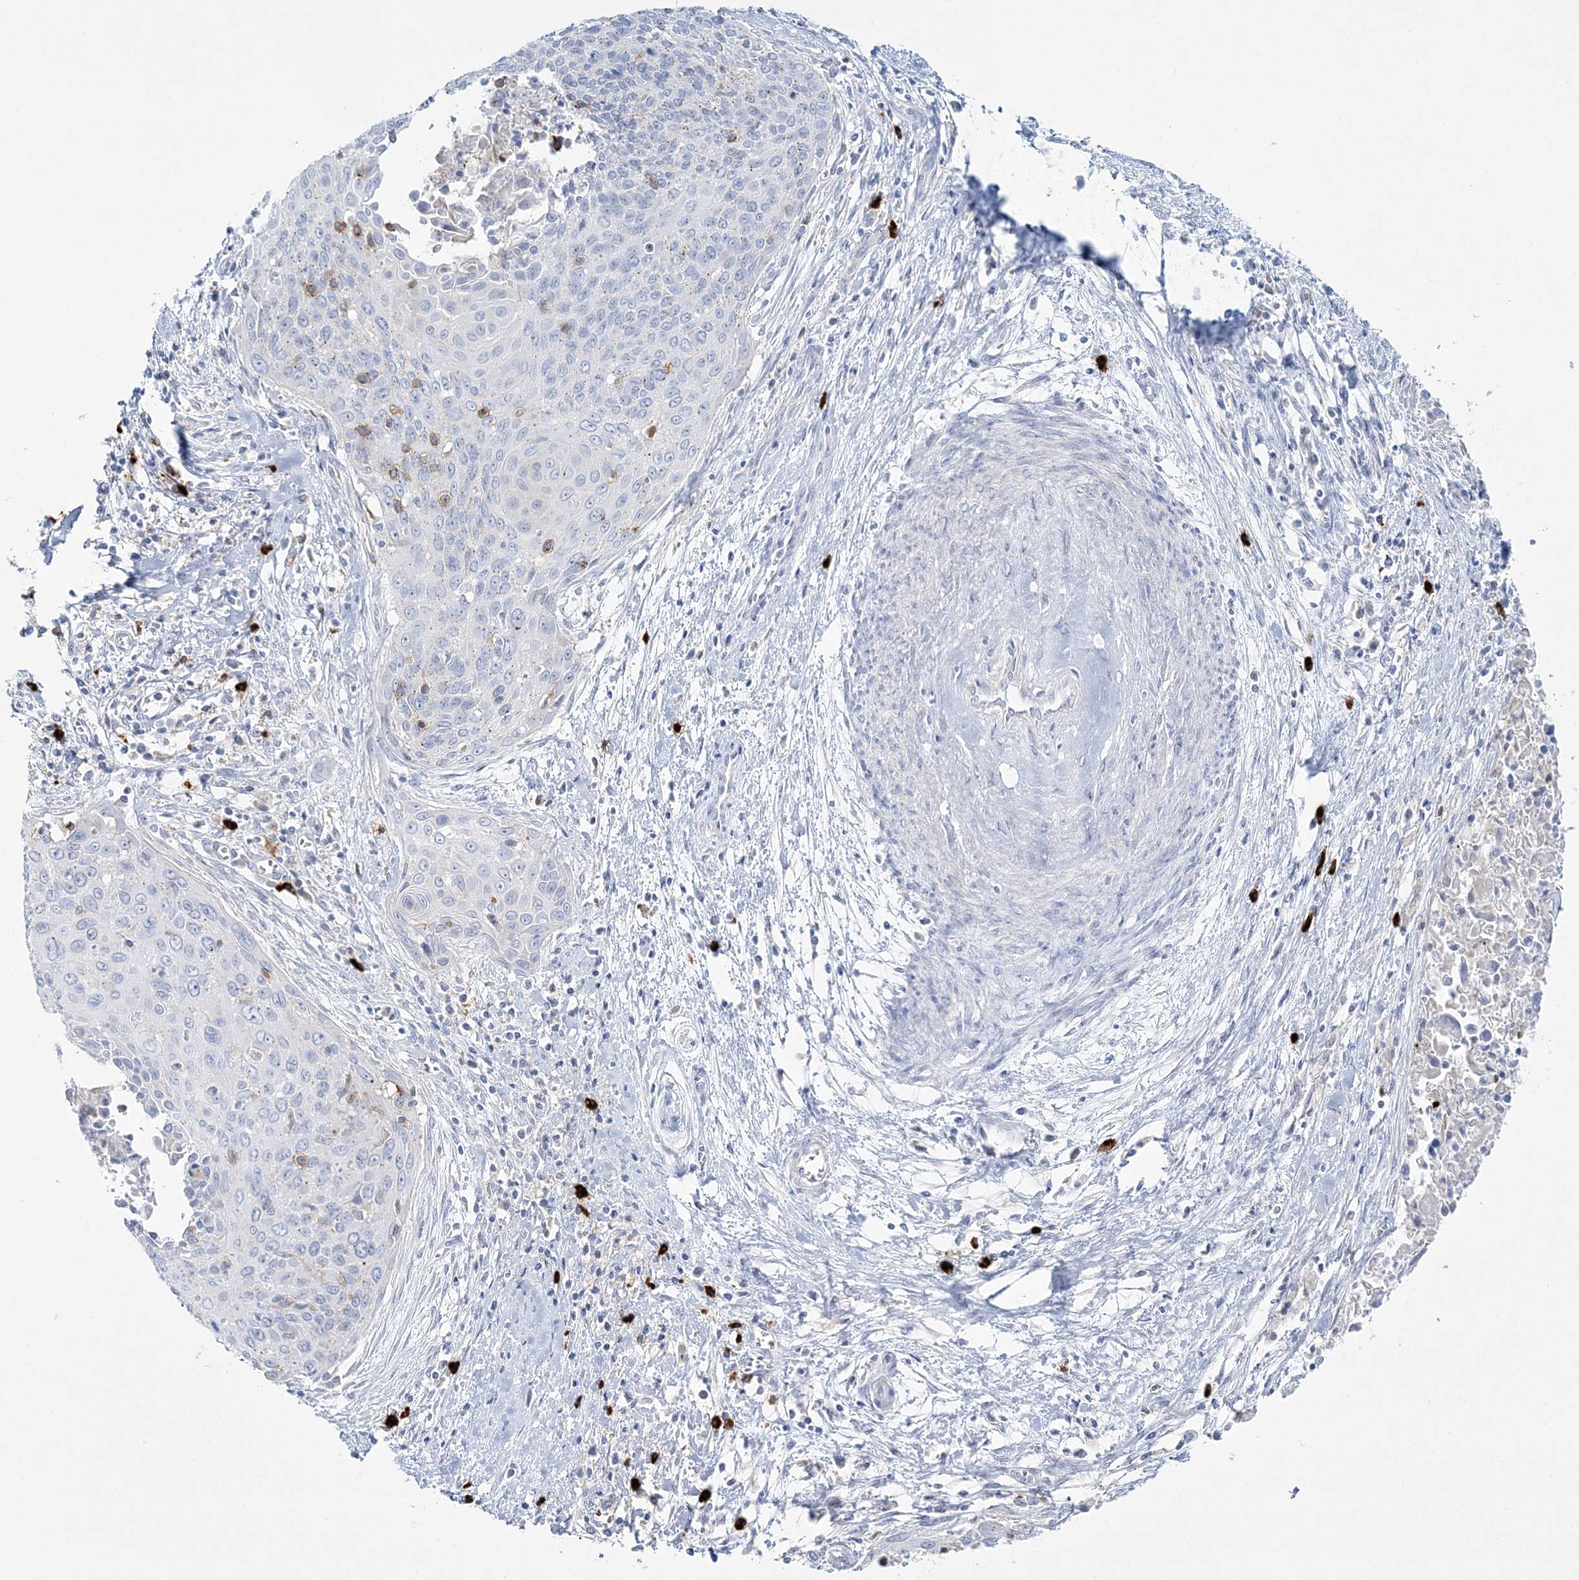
{"staining": {"intensity": "negative", "quantity": "none", "location": "none"}, "tissue": "cervical cancer", "cell_type": "Tumor cells", "image_type": "cancer", "snomed": [{"axis": "morphology", "description": "Squamous cell carcinoma, NOS"}, {"axis": "topography", "description": "Cervix"}], "caption": "The photomicrograph demonstrates no significant positivity in tumor cells of cervical cancer.", "gene": "WDSUB1", "patient": {"sex": "female", "age": 55}}